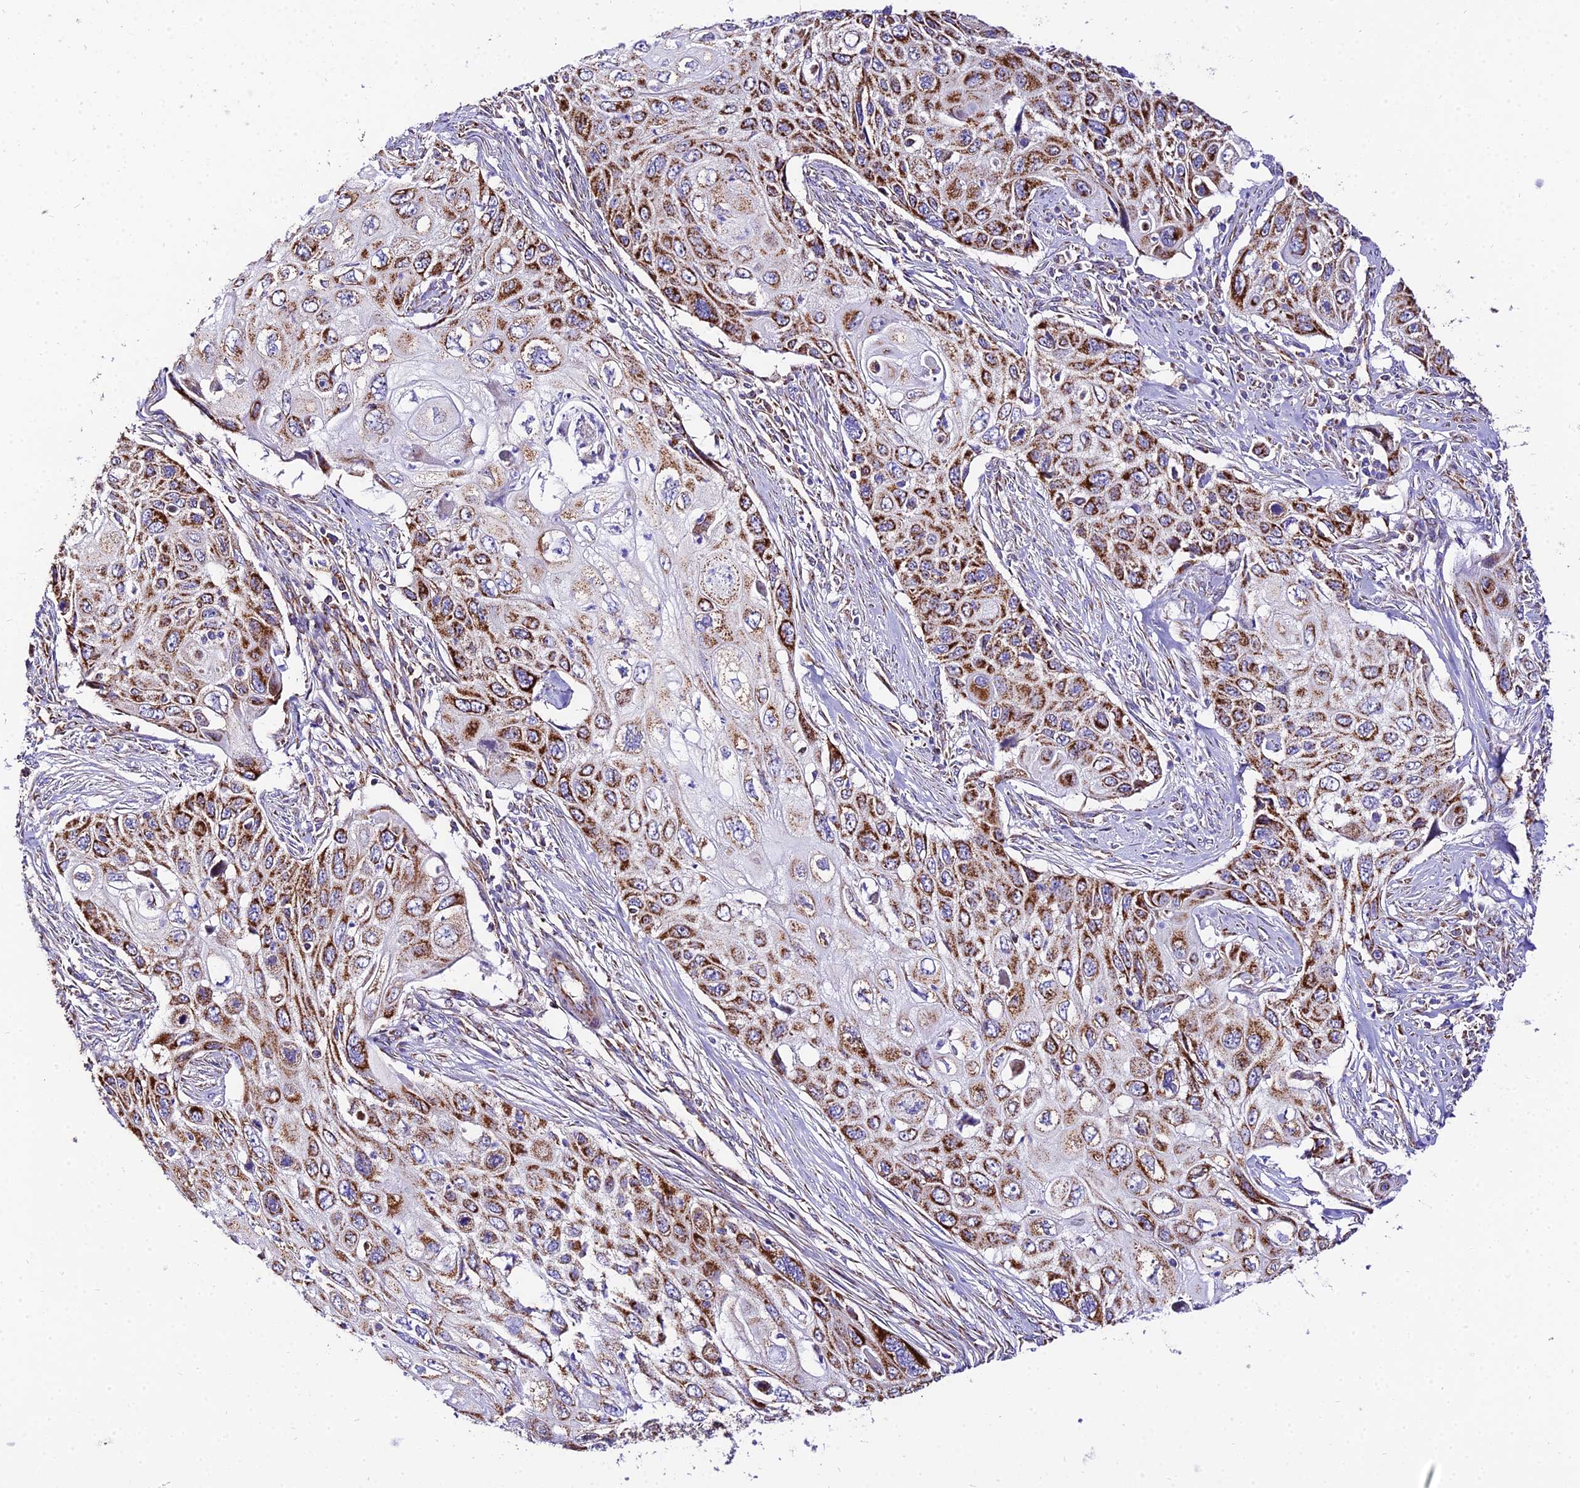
{"staining": {"intensity": "strong", "quantity": "25%-75%", "location": "cytoplasmic/membranous"}, "tissue": "cervical cancer", "cell_type": "Tumor cells", "image_type": "cancer", "snomed": [{"axis": "morphology", "description": "Squamous cell carcinoma, NOS"}, {"axis": "topography", "description": "Cervix"}], "caption": "Protein expression analysis of cervical squamous cell carcinoma displays strong cytoplasmic/membranous expression in about 25%-75% of tumor cells. The protein is stained brown, and the nuclei are stained in blue (DAB (3,3'-diaminobenzidine) IHC with brightfield microscopy, high magnification).", "gene": "OCIAD1", "patient": {"sex": "female", "age": 70}}